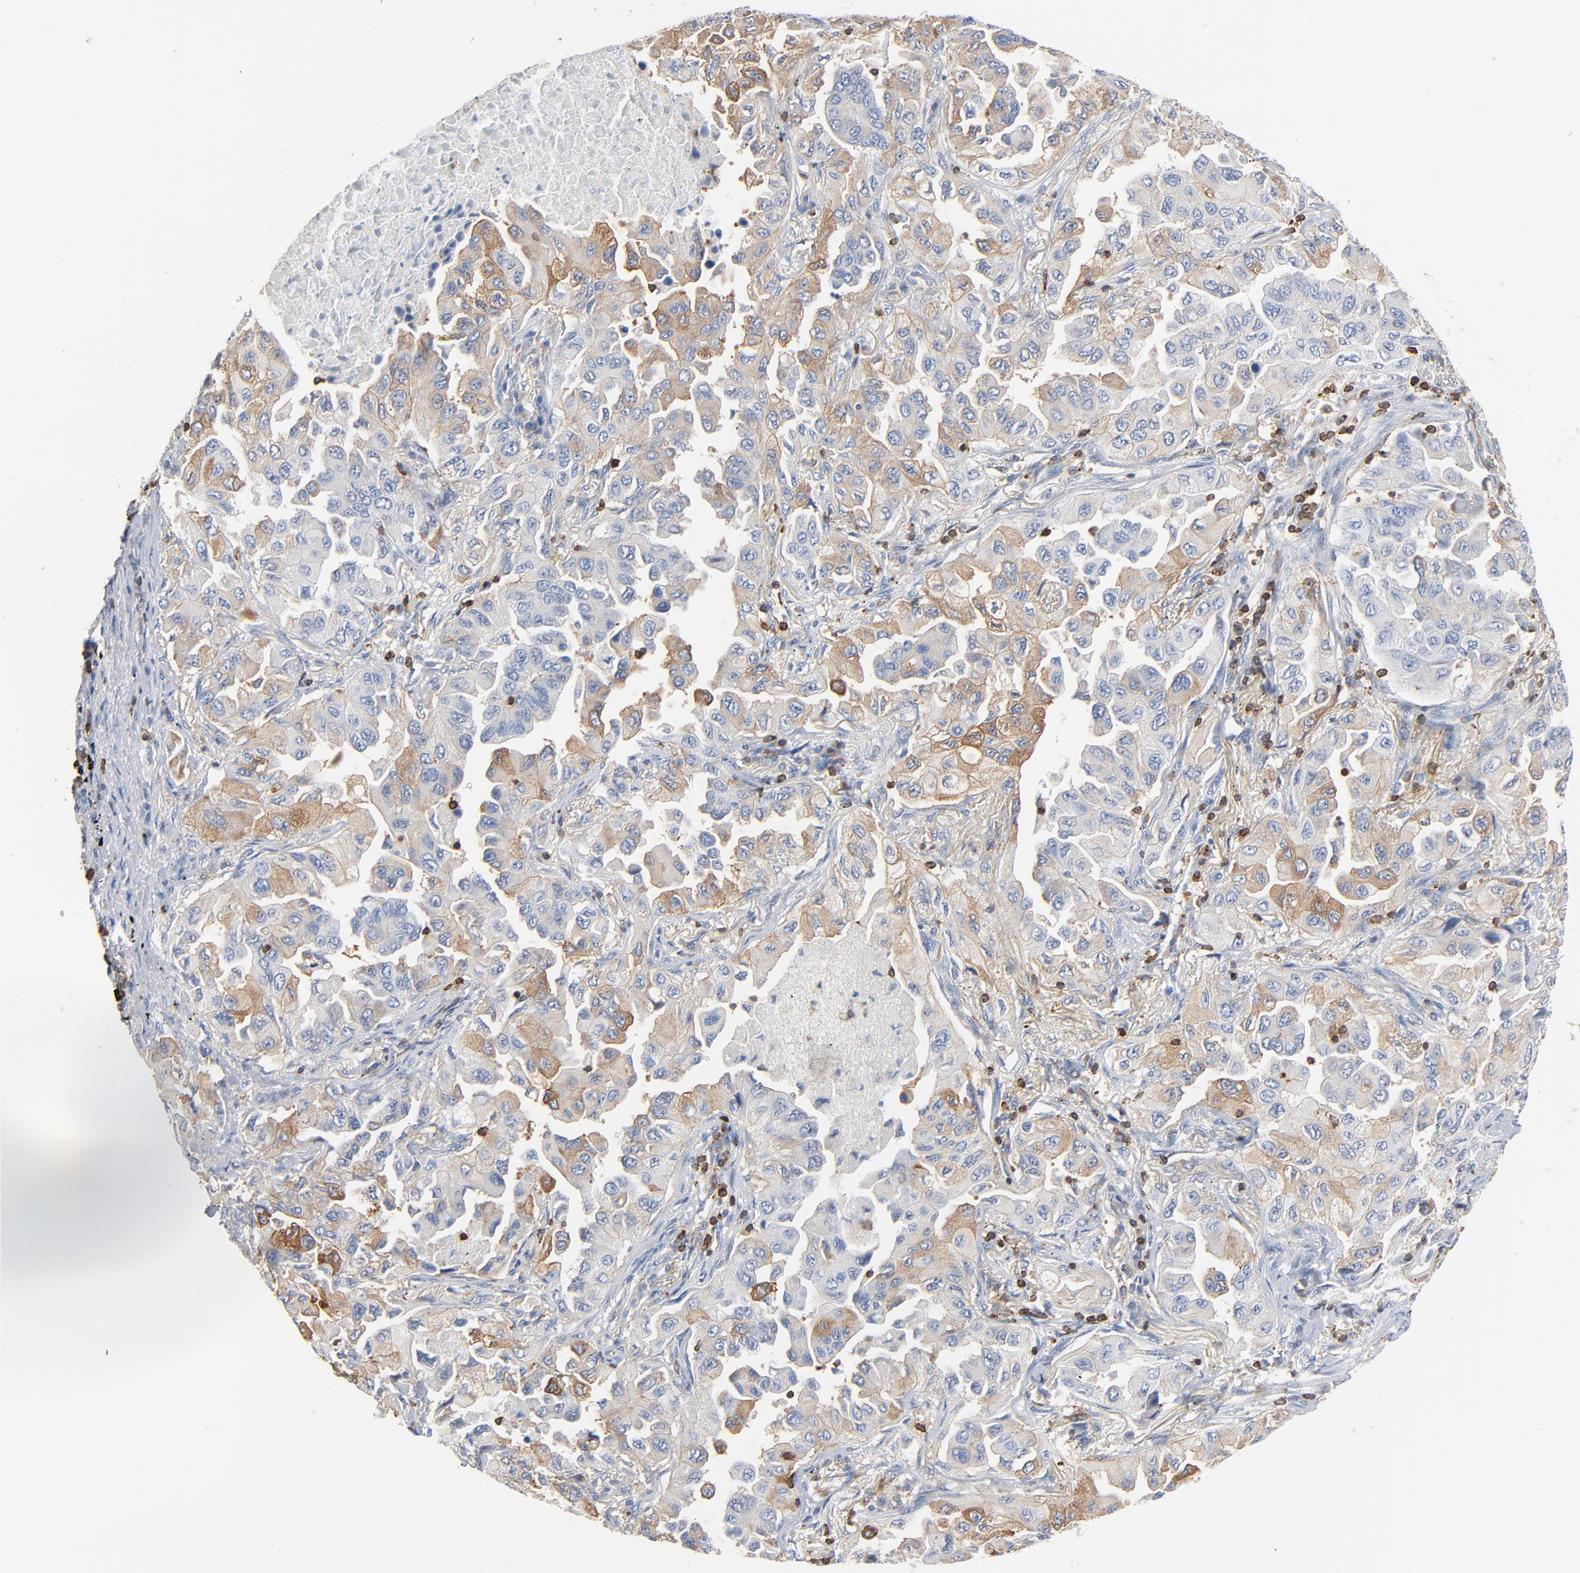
{"staining": {"intensity": "moderate", "quantity": "<25%", "location": "cytoplasmic/membranous"}, "tissue": "lung cancer", "cell_type": "Tumor cells", "image_type": "cancer", "snomed": [{"axis": "morphology", "description": "Adenocarcinoma, NOS"}, {"axis": "topography", "description": "Lung"}], "caption": "Immunohistochemistry (IHC) of lung cancer (adenocarcinoma) reveals low levels of moderate cytoplasmic/membranous expression in approximately <25% of tumor cells. The staining was performed using DAB to visualize the protein expression in brown, while the nuclei were stained in blue with hematoxylin (Magnification: 20x).", "gene": "SH3KBP1", "patient": {"sex": "female", "age": 65}}